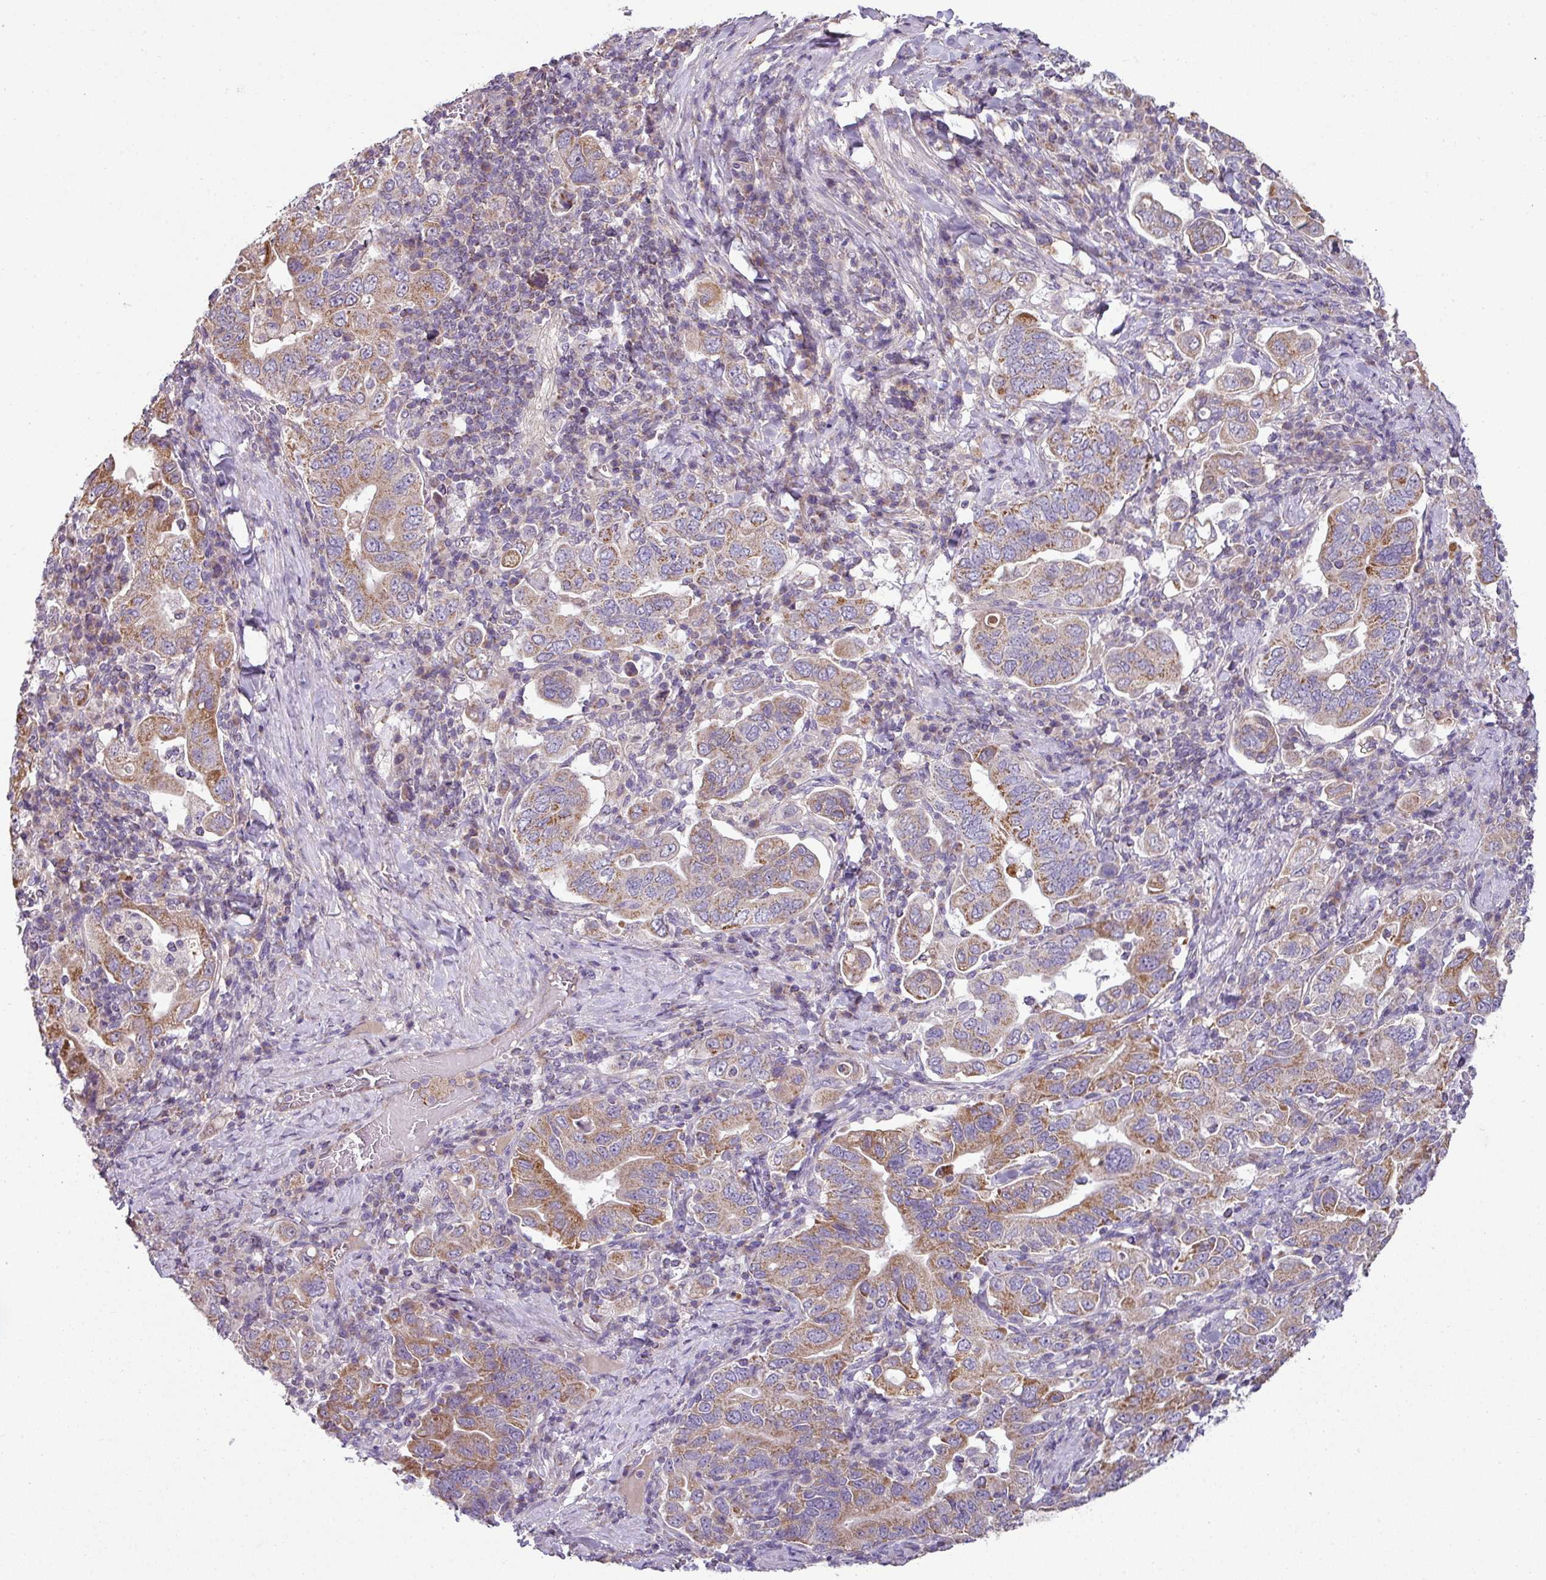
{"staining": {"intensity": "moderate", "quantity": ">75%", "location": "cytoplasmic/membranous"}, "tissue": "stomach cancer", "cell_type": "Tumor cells", "image_type": "cancer", "snomed": [{"axis": "morphology", "description": "Adenocarcinoma, NOS"}, {"axis": "topography", "description": "Stomach, upper"}, {"axis": "topography", "description": "Stomach"}], "caption": "Protein staining shows moderate cytoplasmic/membranous expression in approximately >75% of tumor cells in adenocarcinoma (stomach).", "gene": "LRRC9", "patient": {"sex": "male", "age": 62}}